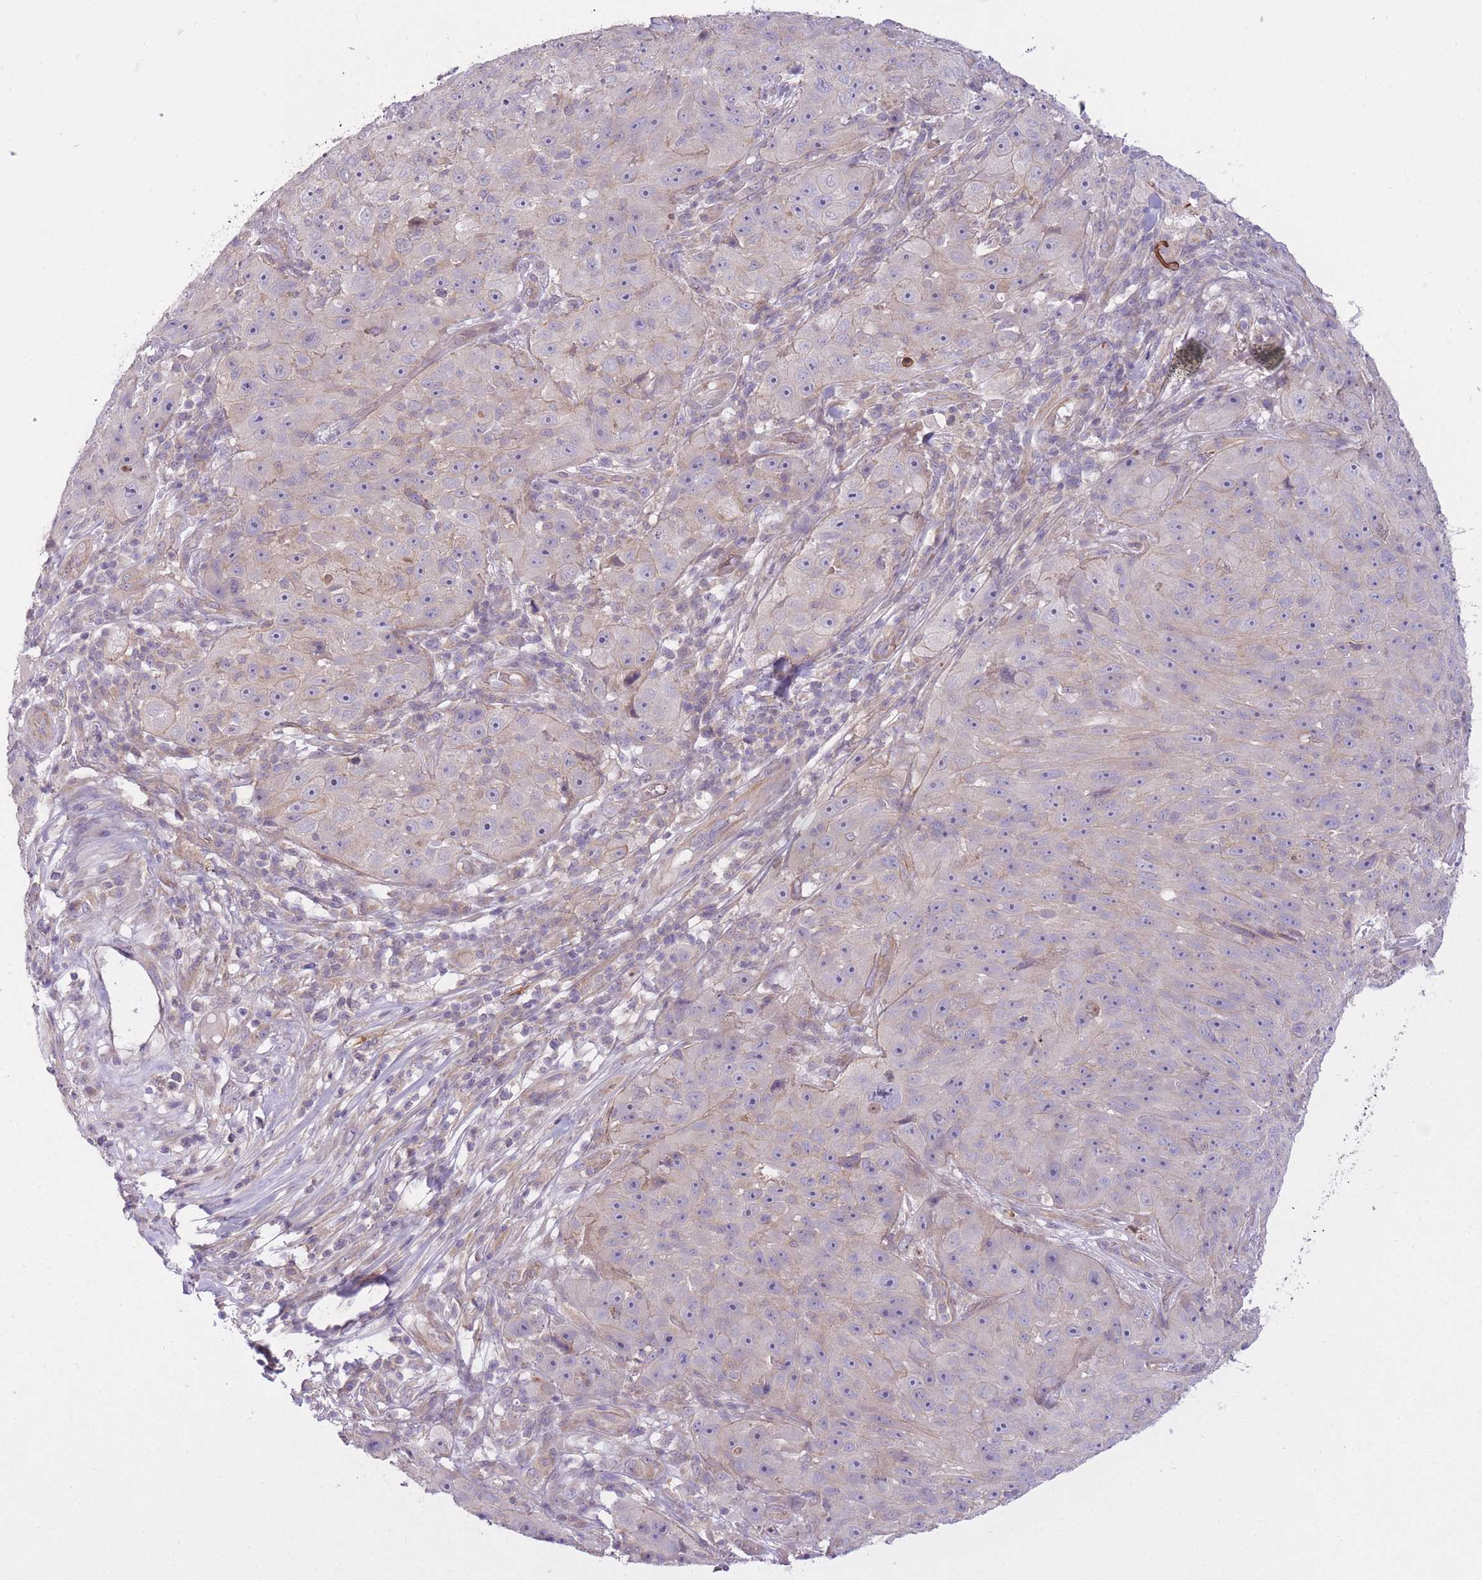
{"staining": {"intensity": "negative", "quantity": "none", "location": "none"}, "tissue": "skin cancer", "cell_type": "Tumor cells", "image_type": "cancer", "snomed": [{"axis": "morphology", "description": "Squamous cell carcinoma, NOS"}, {"axis": "topography", "description": "Skin"}], "caption": "Immunohistochemical staining of skin cancer (squamous cell carcinoma) exhibits no significant expression in tumor cells.", "gene": "REV1", "patient": {"sex": "female", "age": 87}}